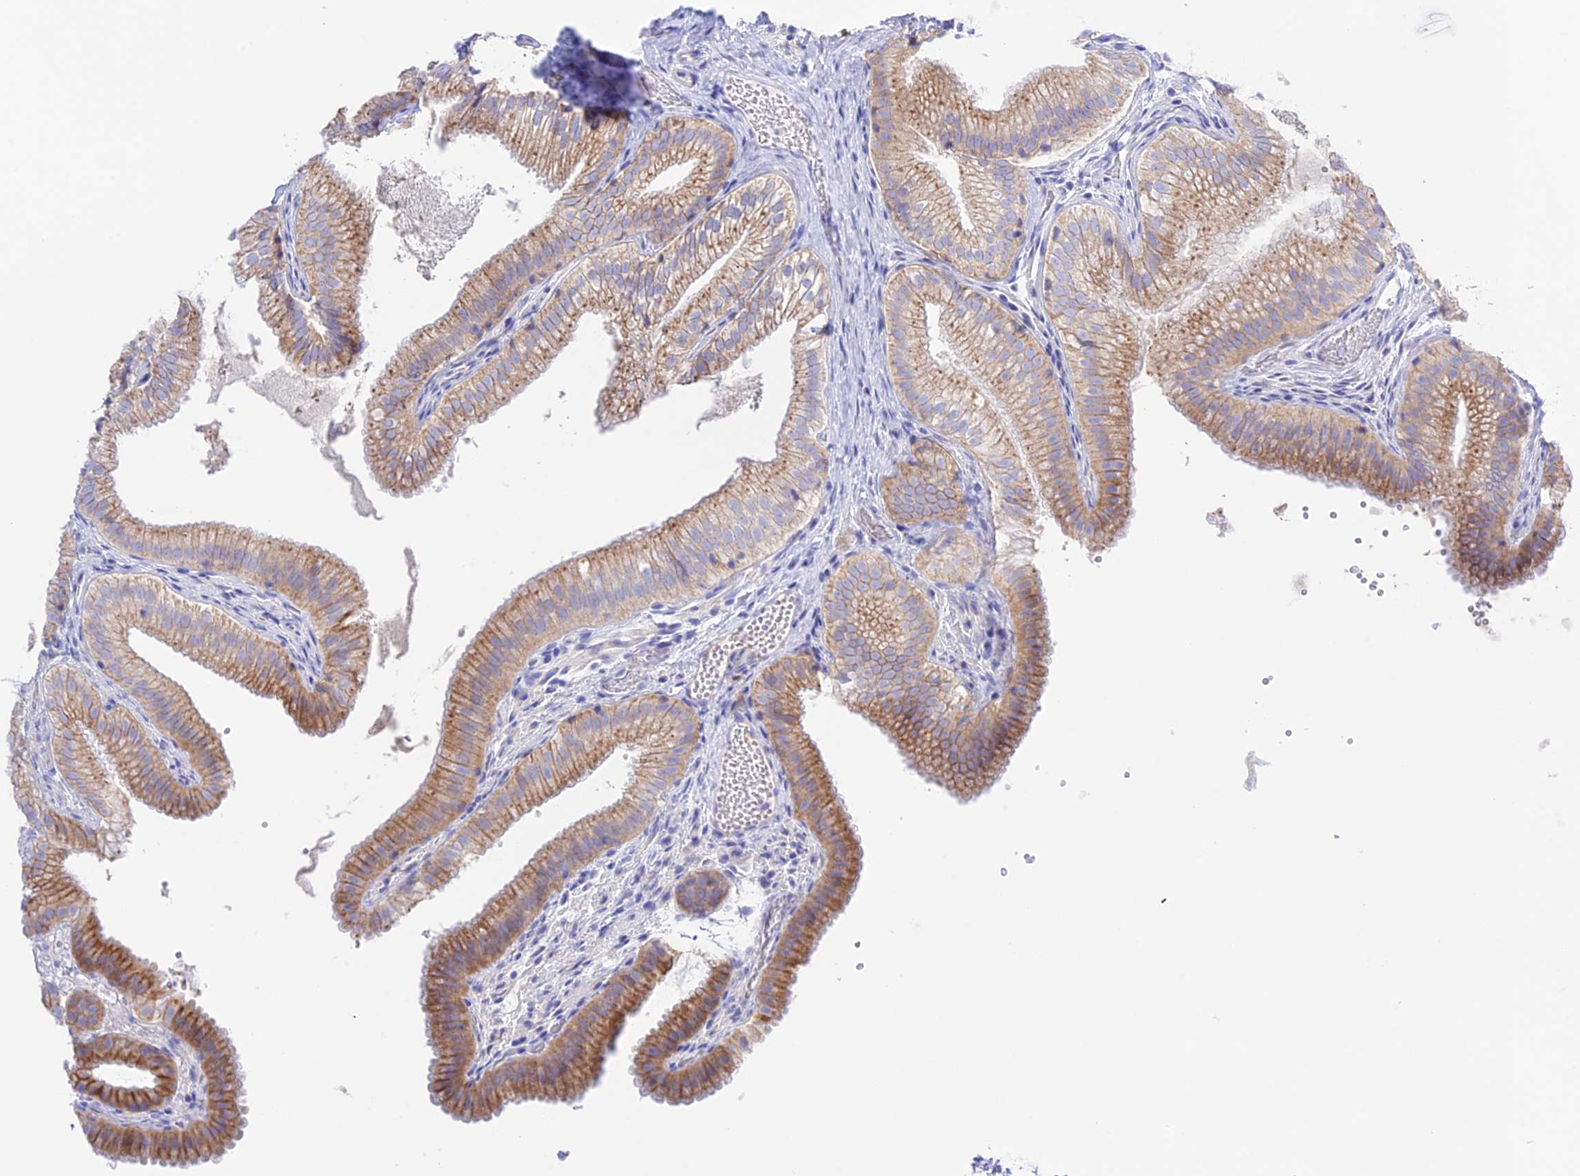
{"staining": {"intensity": "moderate", "quantity": ">75%", "location": "cytoplasmic/membranous"}, "tissue": "gallbladder", "cell_type": "Glandular cells", "image_type": "normal", "snomed": [{"axis": "morphology", "description": "Normal tissue, NOS"}, {"axis": "topography", "description": "Gallbladder"}], "caption": "Unremarkable gallbladder was stained to show a protein in brown. There is medium levels of moderate cytoplasmic/membranous expression in approximately >75% of glandular cells. Using DAB (brown) and hematoxylin (blue) stains, captured at high magnification using brightfield microscopy.", "gene": "CHSY3", "patient": {"sex": "female", "age": 30}}